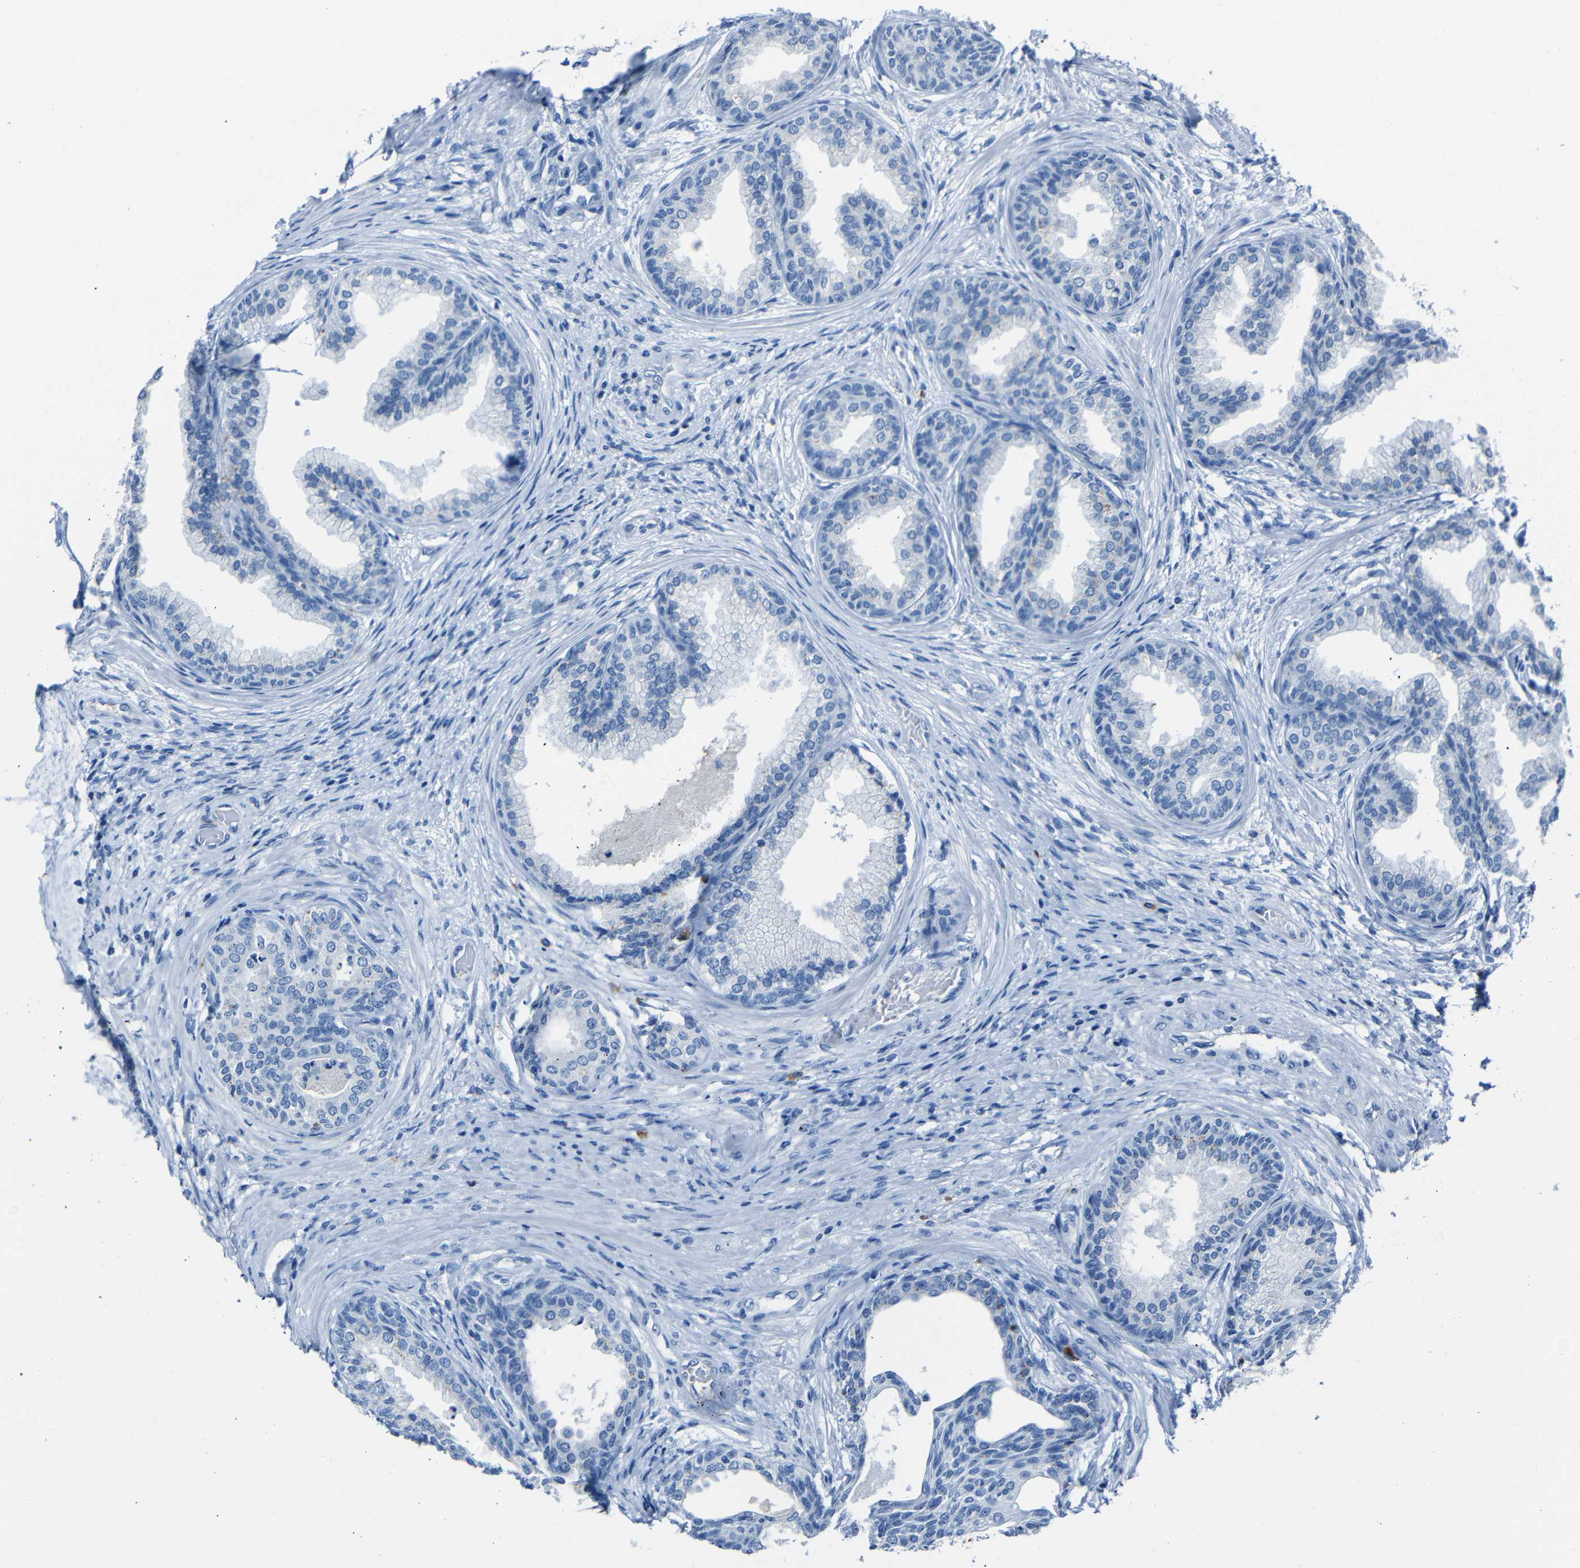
{"staining": {"intensity": "moderate", "quantity": "<25%", "location": "cytoplasmic/membranous"}, "tissue": "prostate", "cell_type": "Glandular cells", "image_type": "normal", "snomed": [{"axis": "morphology", "description": "Normal tissue, NOS"}, {"axis": "topography", "description": "Prostate"}], "caption": "A high-resolution image shows IHC staining of normal prostate, which demonstrates moderate cytoplasmic/membranous staining in approximately <25% of glandular cells.", "gene": "CLDN11", "patient": {"sex": "male", "age": 76}}